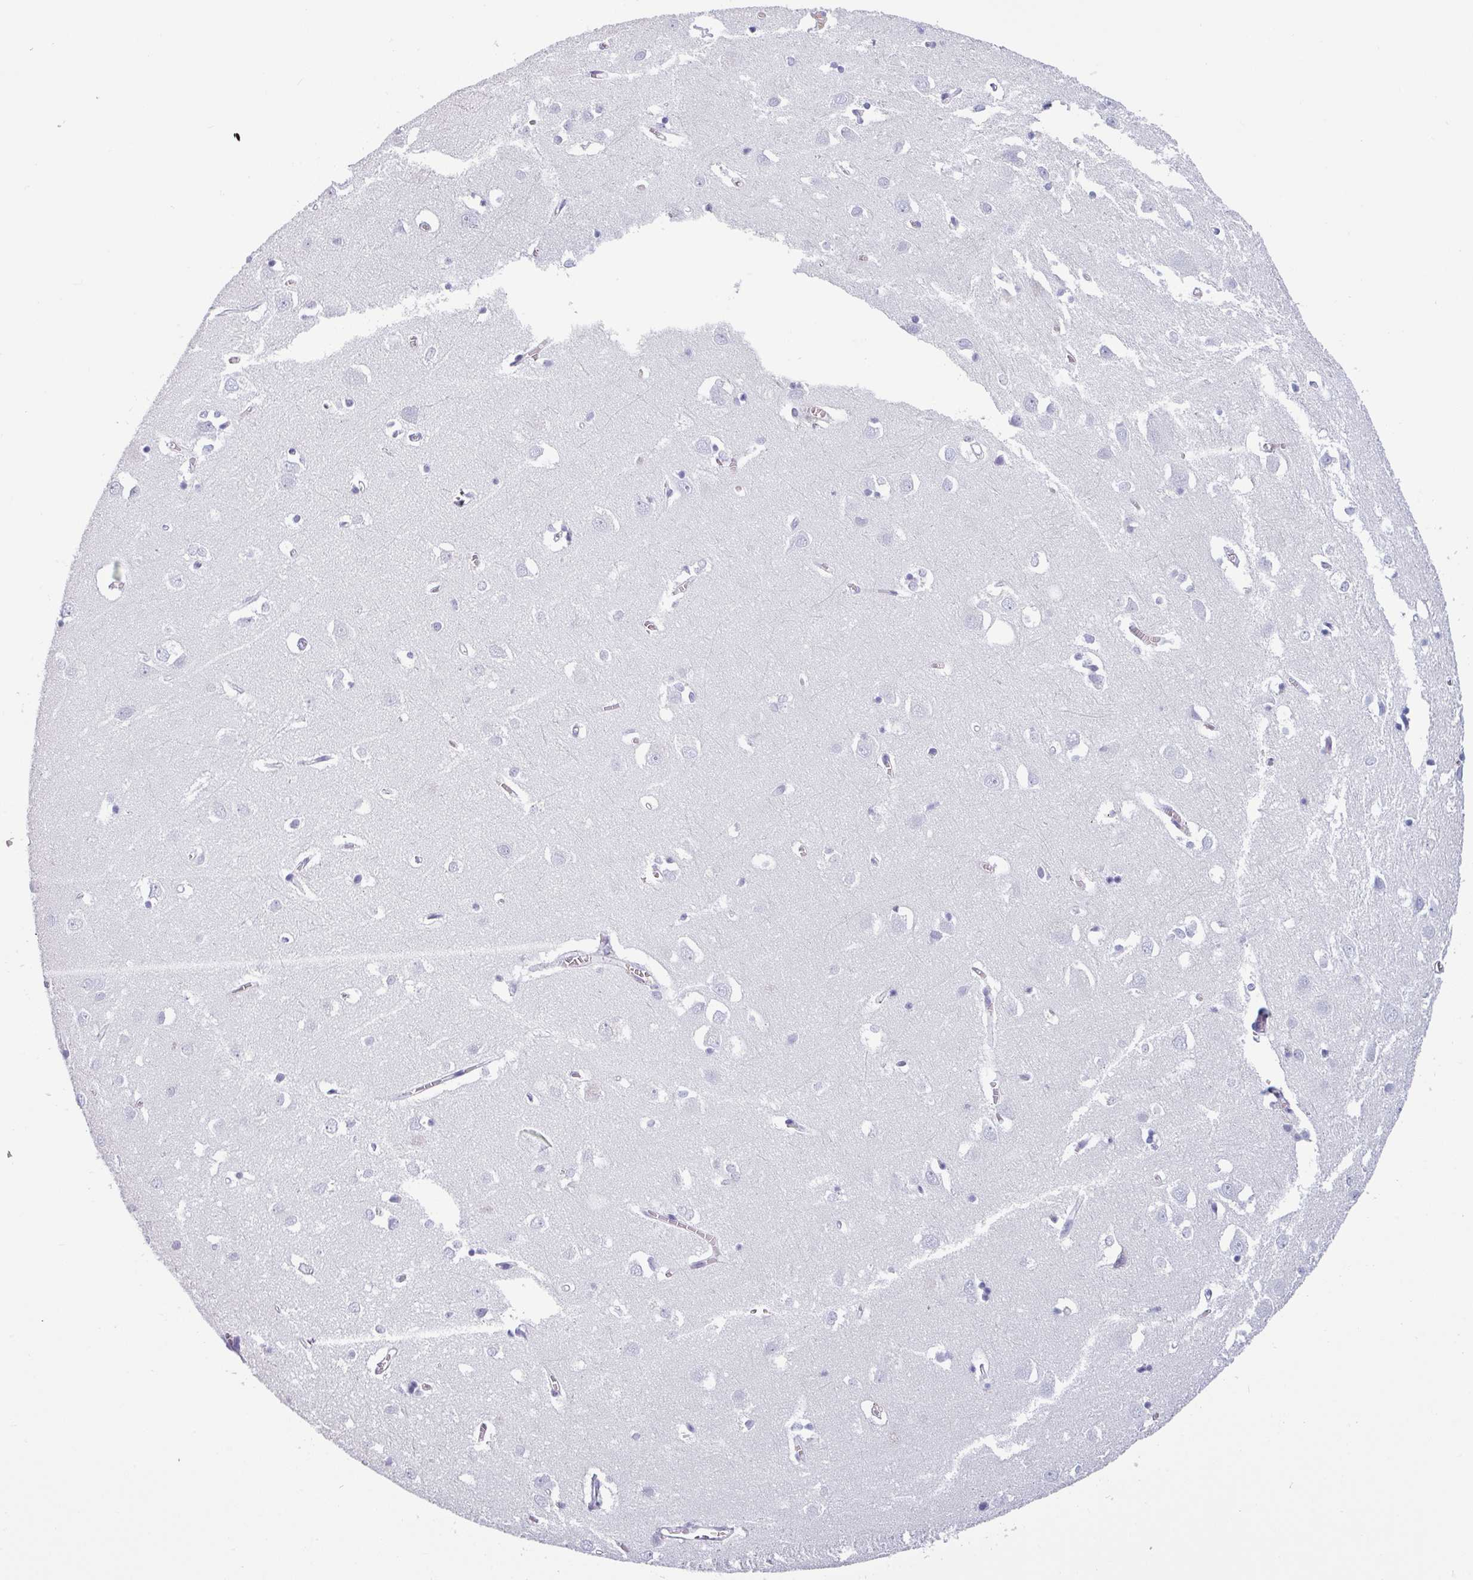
{"staining": {"intensity": "negative", "quantity": "none", "location": "none"}, "tissue": "cerebral cortex", "cell_type": "Endothelial cells", "image_type": "normal", "snomed": [{"axis": "morphology", "description": "Normal tissue, NOS"}, {"axis": "topography", "description": "Cerebral cortex"}], "caption": "Protein analysis of unremarkable cerebral cortex exhibits no significant expression in endothelial cells. (Stains: DAB (3,3'-diaminobenzidine) IHC with hematoxylin counter stain, Microscopy: brightfield microscopy at high magnification).", "gene": "CRYBB2", "patient": {"sex": "male", "age": 70}}